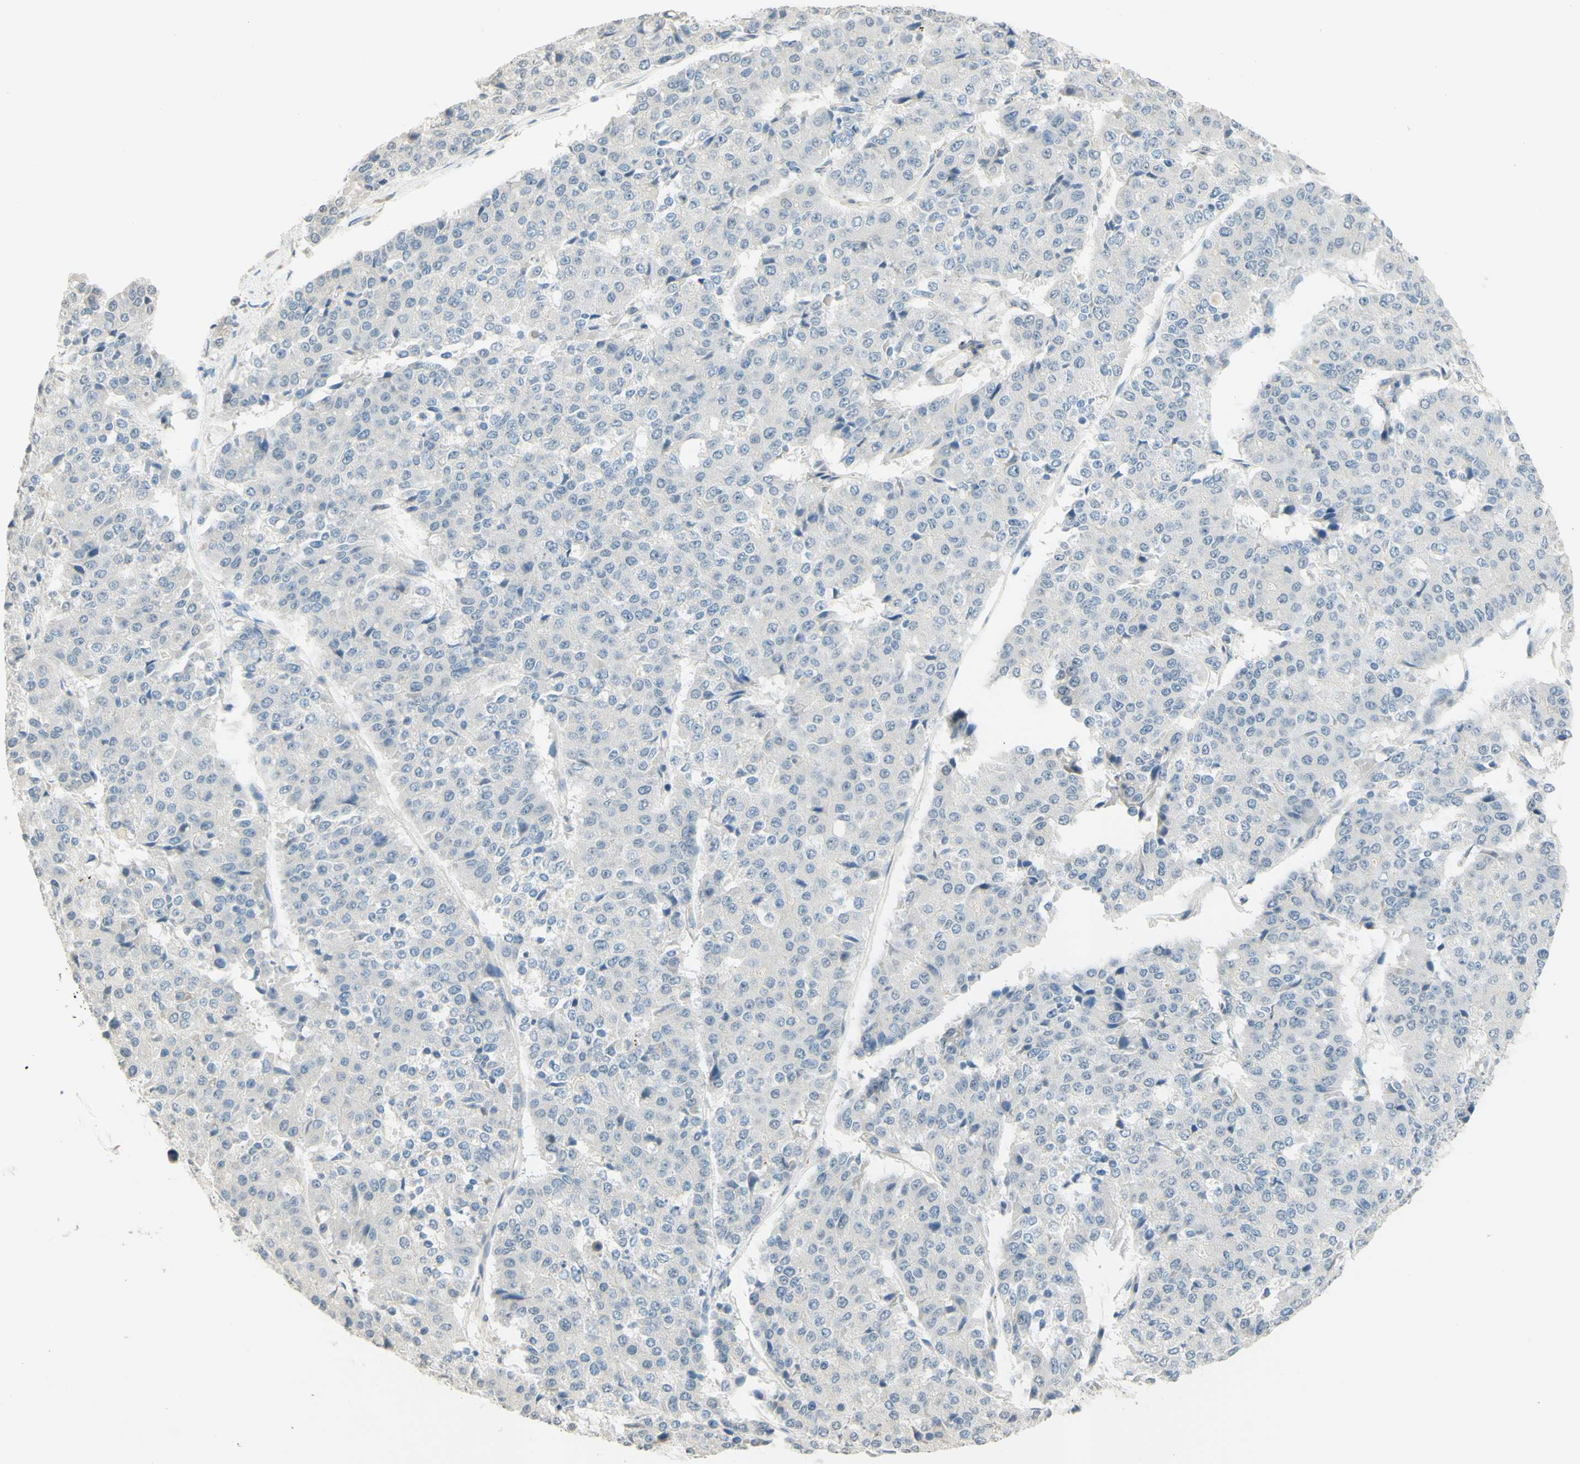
{"staining": {"intensity": "negative", "quantity": "none", "location": "none"}, "tissue": "pancreatic cancer", "cell_type": "Tumor cells", "image_type": "cancer", "snomed": [{"axis": "morphology", "description": "Adenocarcinoma, NOS"}, {"axis": "topography", "description": "Pancreas"}], "caption": "A histopathology image of pancreatic cancer stained for a protein shows no brown staining in tumor cells.", "gene": "MAG", "patient": {"sex": "male", "age": 50}}